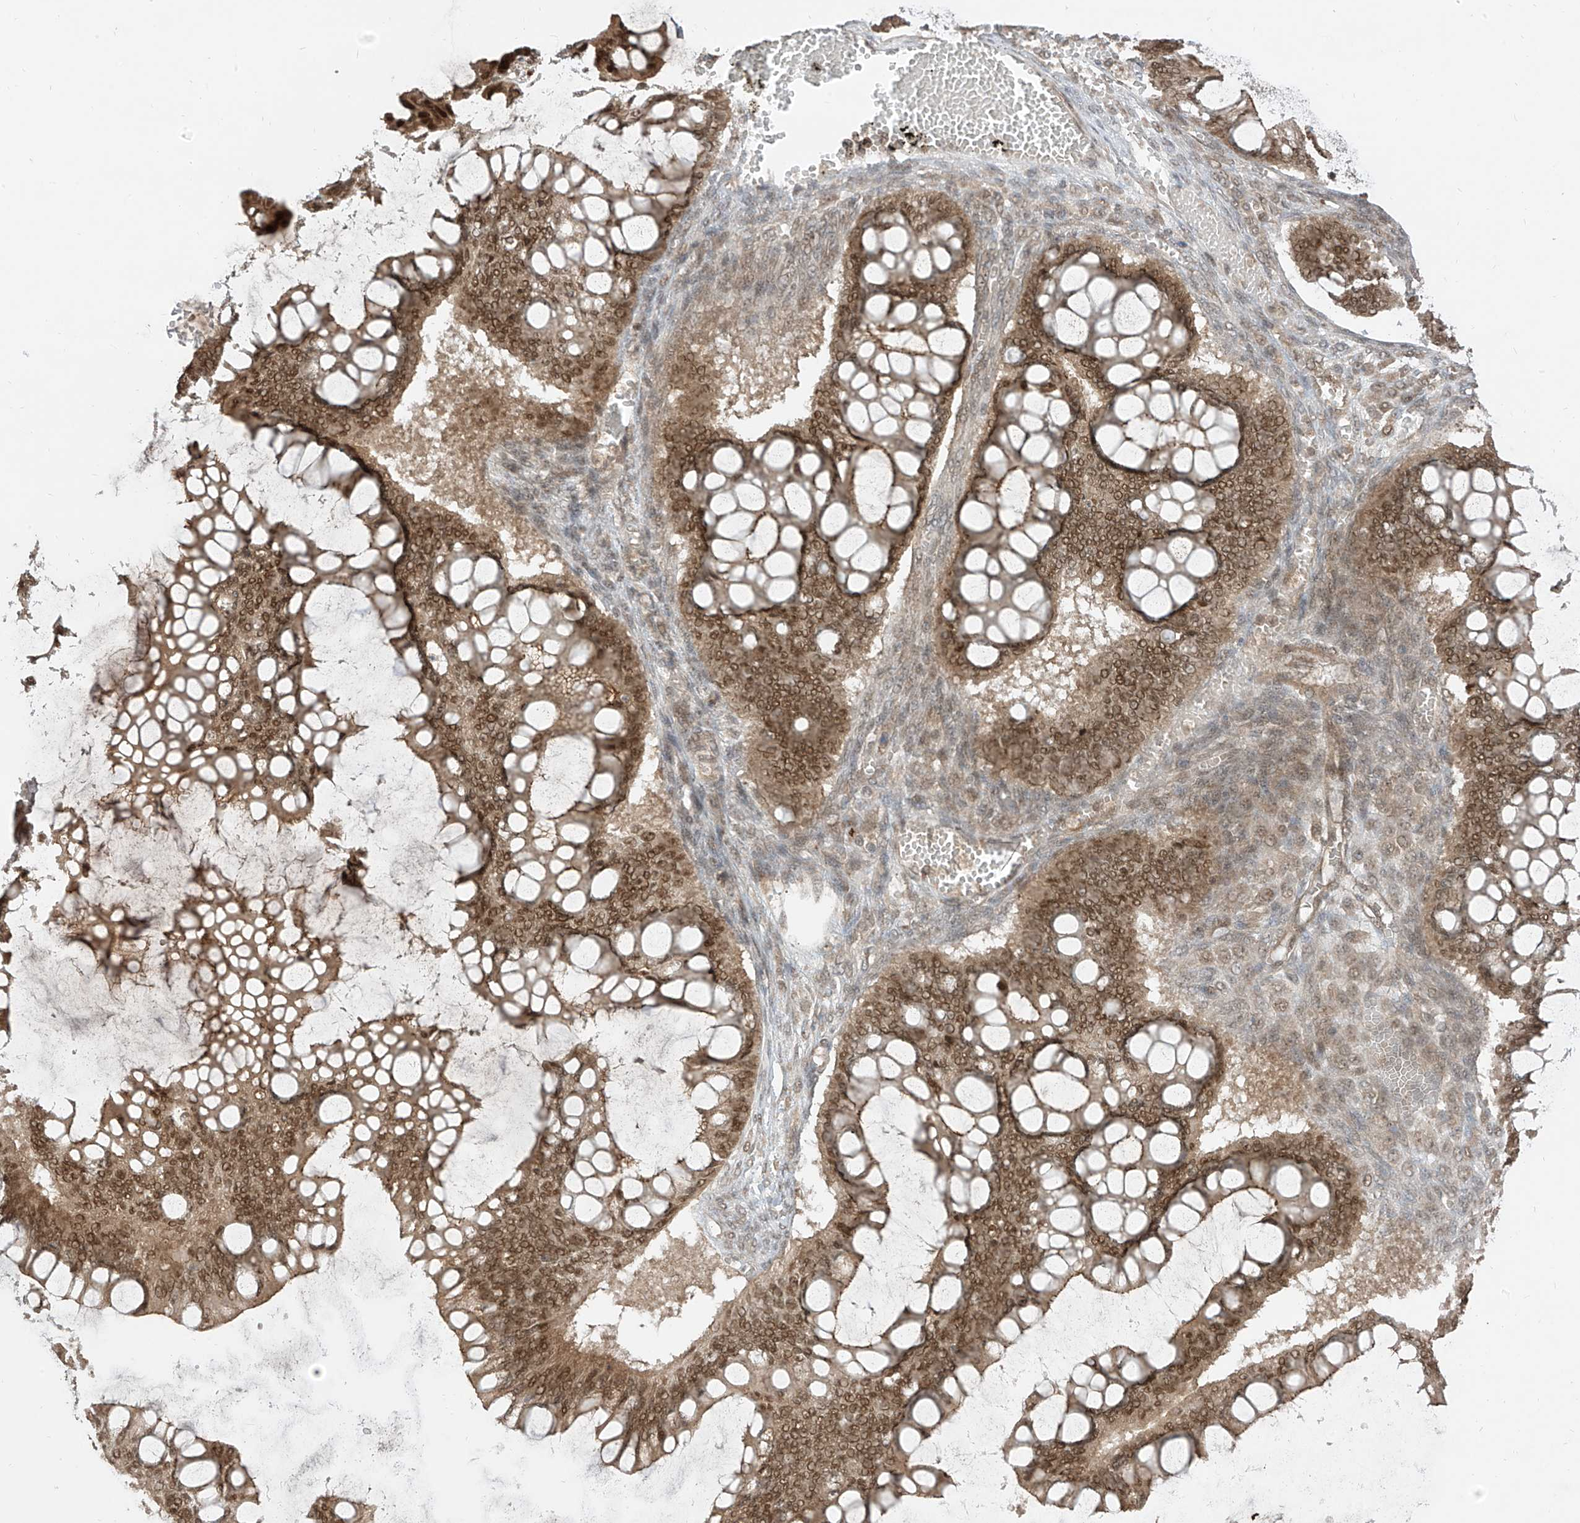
{"staining": {"intensity": "moderate", "quantity": ">75%", "location": "cytoplasmic/membranous,nuclear"}, "tissue": "ovarian cancer", "cell_type": "Tumor cells", "image_type": "cancer", "snomed": [{"axis": "morphology", "description": "Cystadenocarcinoma, mucinous, NOS"}, {"axis": "topography", "description": "Ovary"}], "caption": "Protein expression analysis of human ovarian cancer (mucinous cystadenocarcinoma) reveals moderate cytoplasmic/membranous and nuclear expression in about >75% of tumor cells.", "gene": "LCOR", "patient": {"sex": "female", "age": 73}}